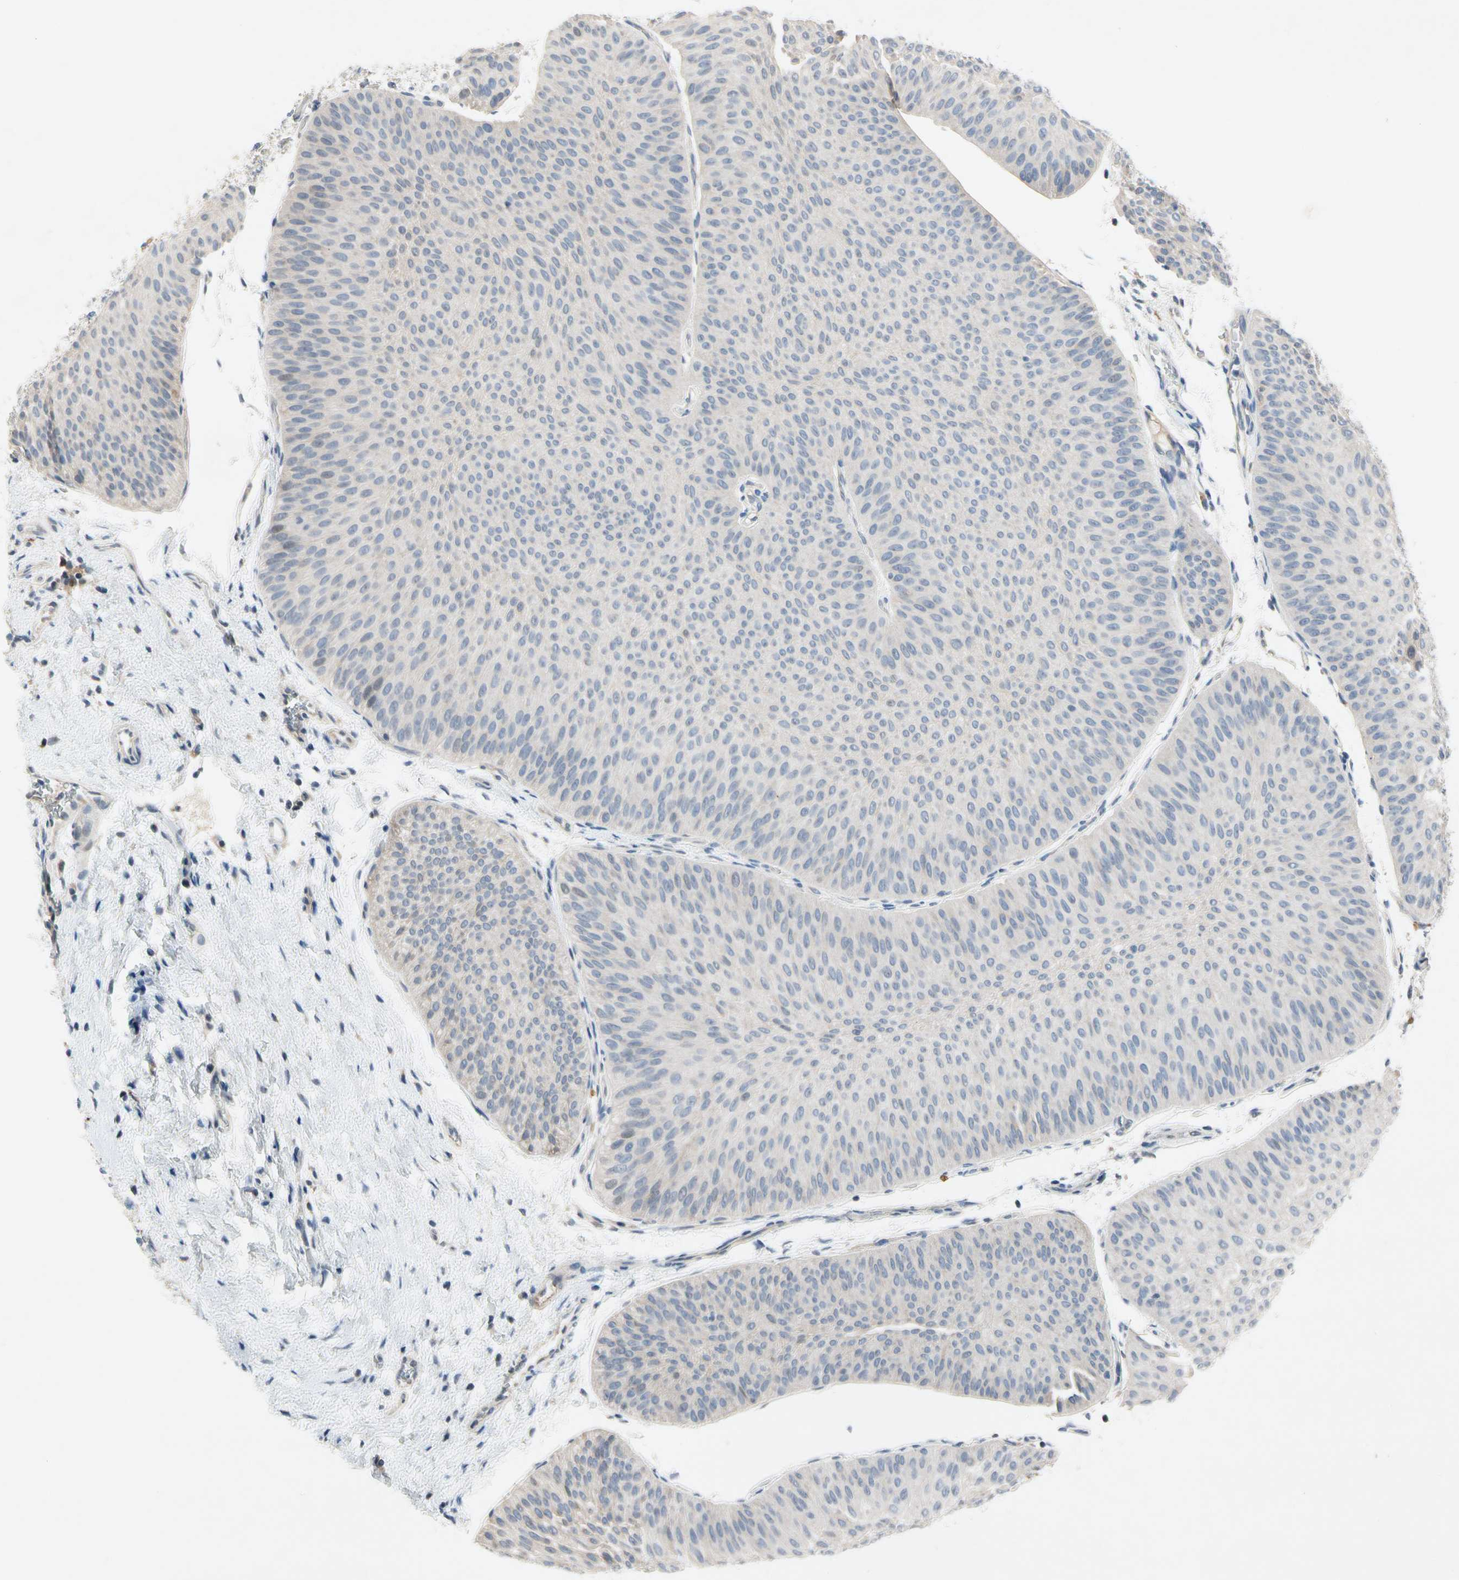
{"staining": {"intensity": "negative", "quantity": "none", "location": "none"}, "tissue": "urothelial cancer", "cell_type": "Tumor cells", "image_type": "cancer", "snomed": [{"axis": "morphology", "description": "Urothelial carcinoma, Low grade"}, {"axis": "topography", "description": "Urinary bladder"}], "caption": "DAB immunohistochemical staining of urothelial cancer shows no significant expression in tumor cells.", "gene": "GAS6", "patient": {"sex": "female", "age": 60}}